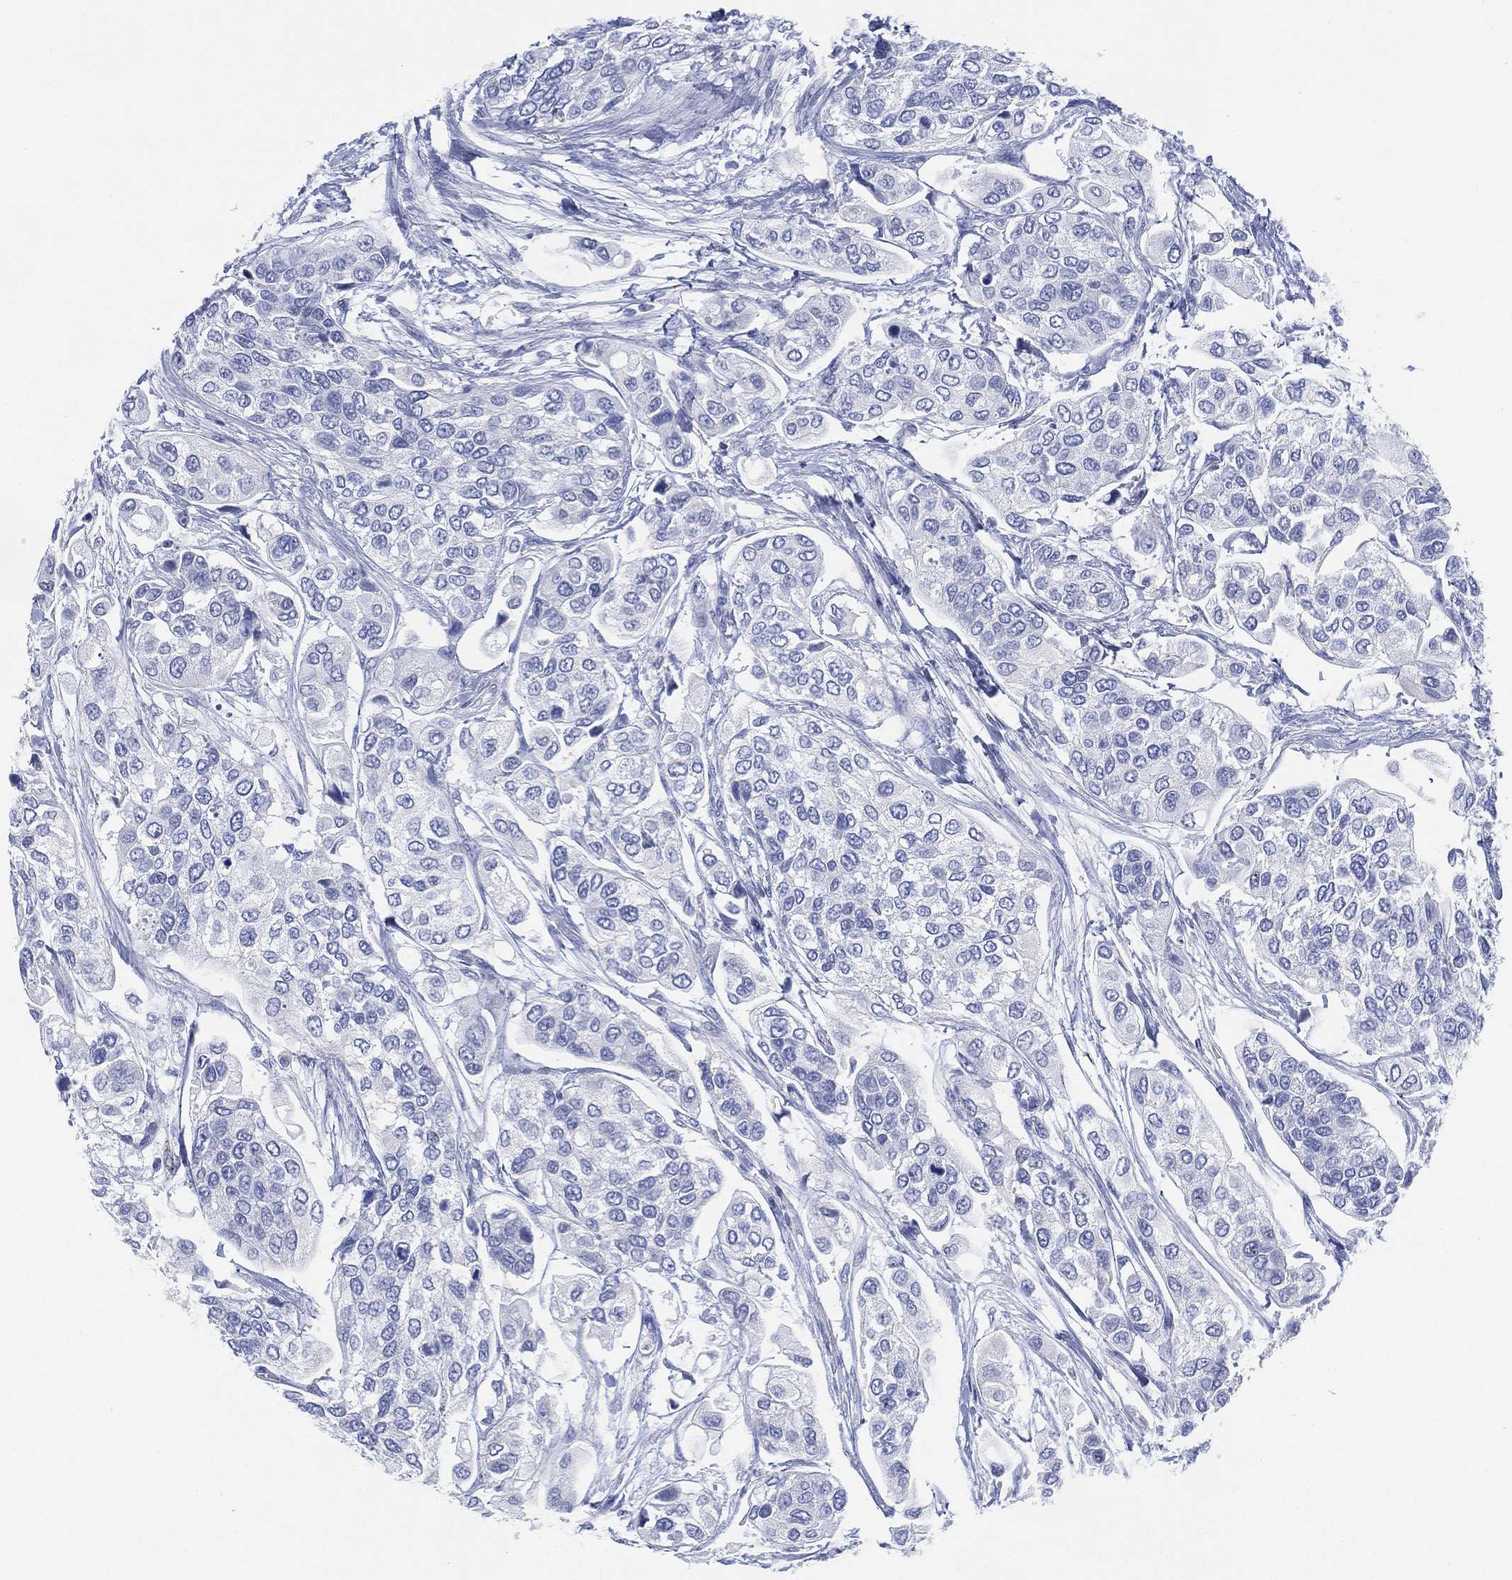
{"staining": {"intensity": "negative", "quantity": "none", "location": "none"}, "tissue": "urothelial cancer", "cell_type": "Tumor cells", "image_type": "cancer", "snomed": [{"axis": "morphology", "description": "Urothelial carcinoma, High grade"}, {"axis": "topography", "description": "Urinary bladder"}], "caption": "IHC micrograph of urothelial cancer stained for a protein (brown), which displays no staining in tumor cells.", "gene": "ADAD2", "patient": {"sex": "male", "age": 77}}